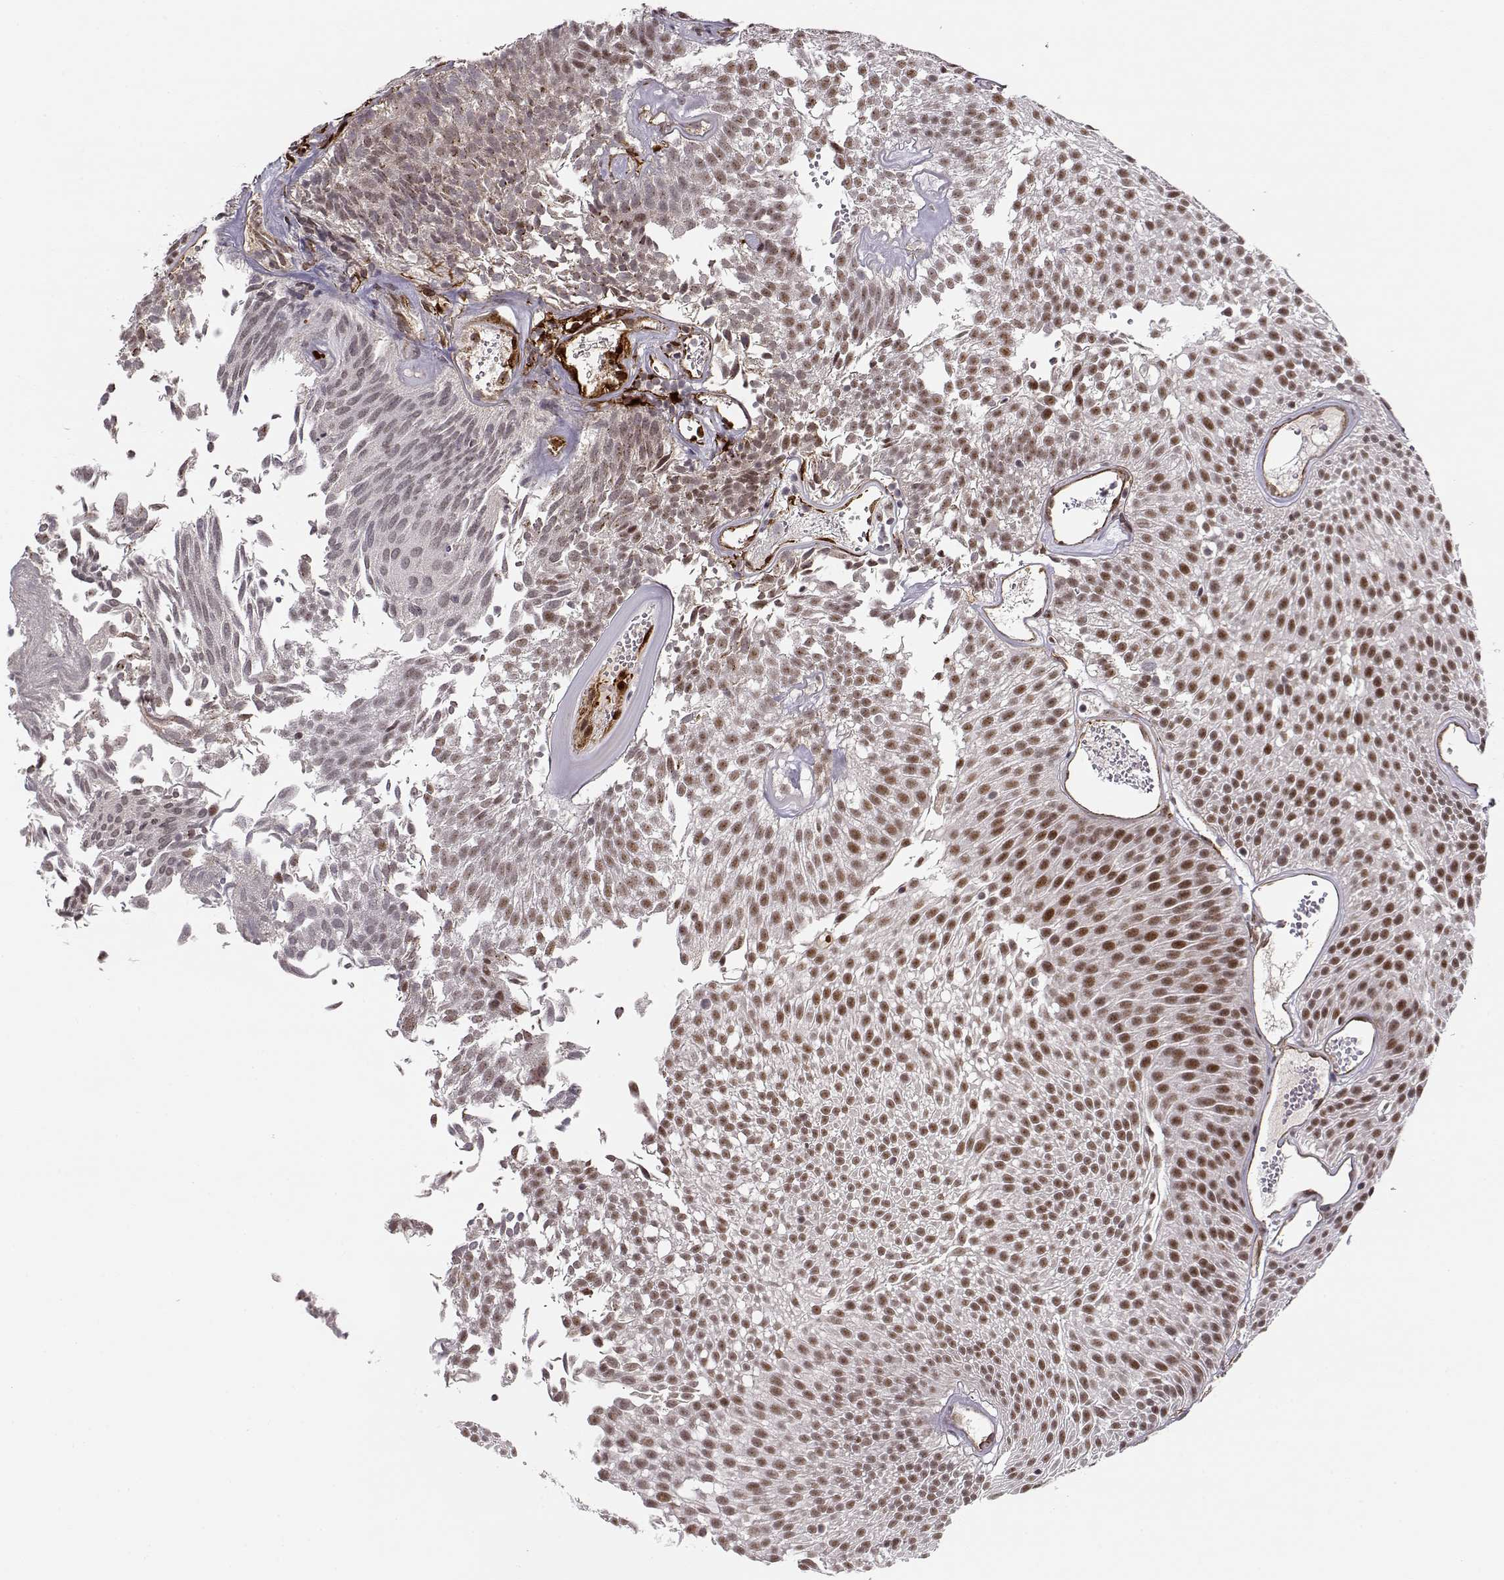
{"staining": {"intensity": "moderate", "quantity": "25%-75%", "location": "nuclear"}, "tissue": "urothelial cancer", "cell_type": "Tumor cells", "image_type": "cancer", "snomed": [{"axis": "morphology", "description": "Urothelial carcinoma, Low grade"}, {"axis": "topography", "description": "Urinary bladder"}], "caption": "Brown immunohistochemical staining in urothelial cancer displays moderate nuclear positivity in approximately 25%-75% of tumor cells. Using DAB (3,3'-diaminobenzidine) (brown) and hematoxylin (blue) stains, captured at high magnification using brightfield microscopy.", "gene": "CIR1", "patient": {"sex": "male", "age": 52}}